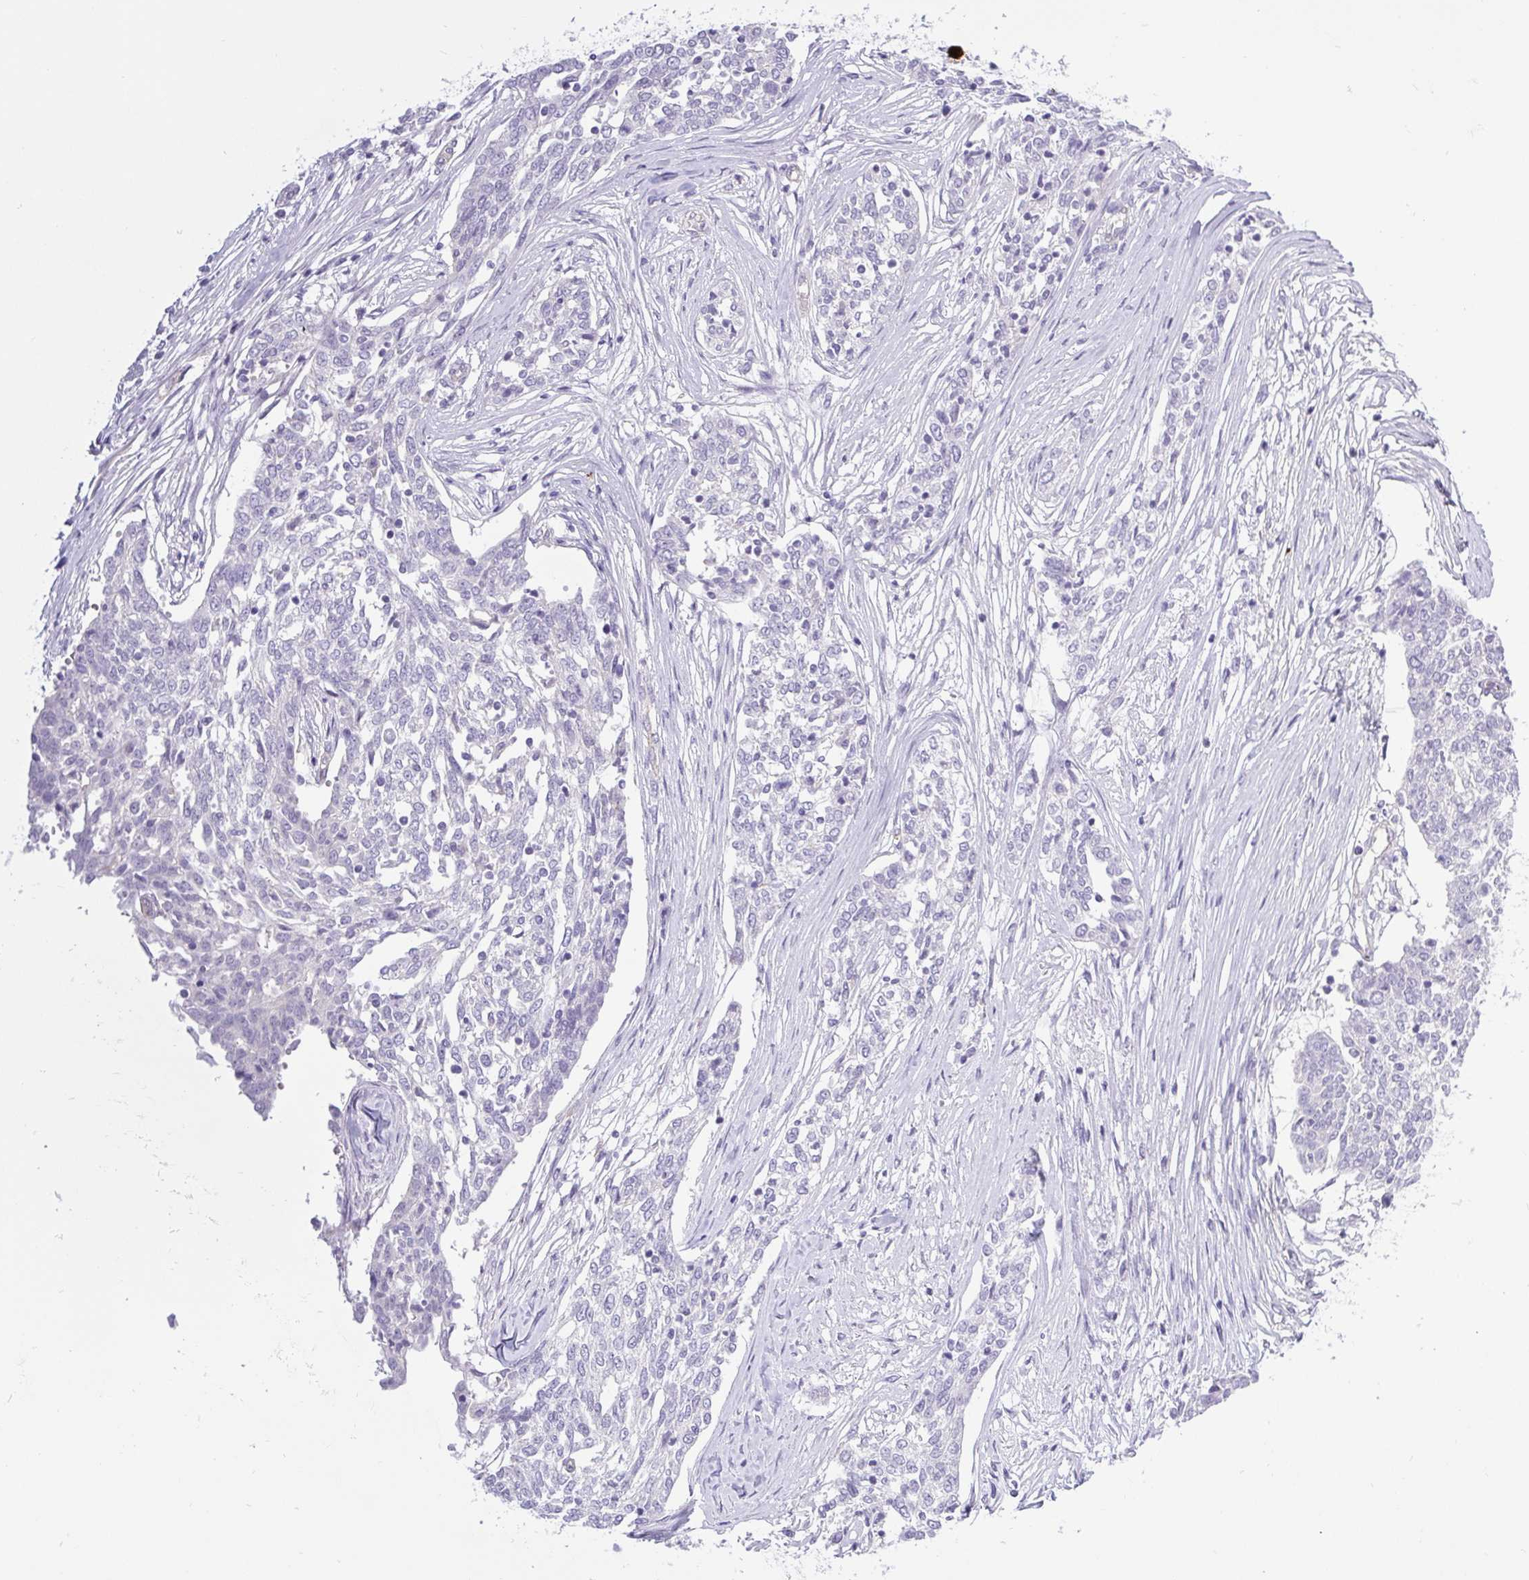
{"staining": {"intensity": "negative", "quantity": "none", "location": "none"}, "tissue": "ovarian cancer", "cell_type": "Tumor cells", "image_type": "cancer", "snomed": [{"axis": "morphology", "description": "Cystadenocarcinoma, serous, NOS"}, {"axis": "topography", "description": "Ovary"}], "caption": "Tumor cells are negative for brown protein staining in ovarian serous cystadenocarcinoma.", "gene": "BCAS1", "patient": {"sex": "female", "age": 67}}